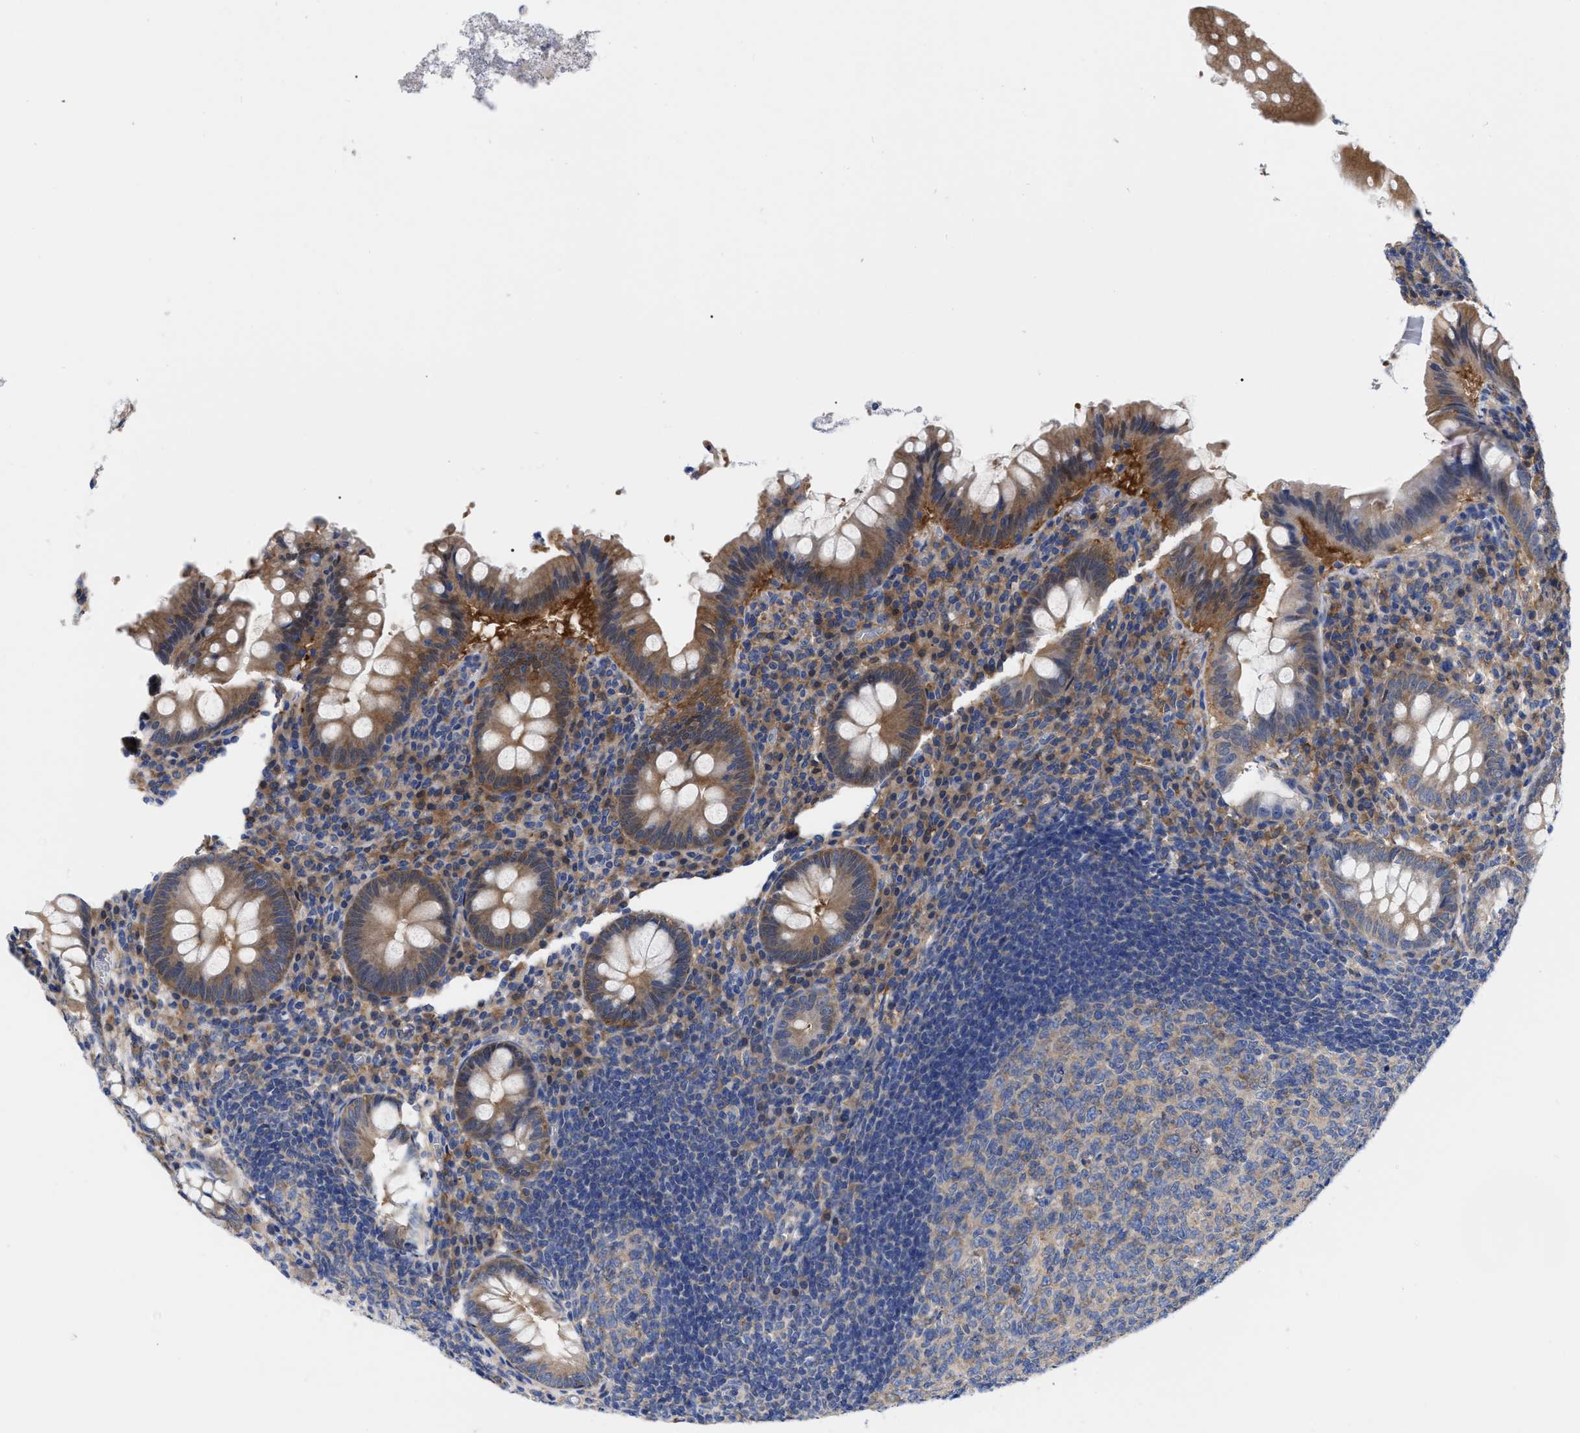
{"staining": {"intensity": "moderate", "quantity": ">75%", "location": "cytoplasmic/membranous"}, "tissue": "appendix", "cell_type": "Glandular cells", "image_type": "normal", "snomed": [{"axis": "morphology", "description": "Normal tissue, NOS"}, {"axis": "topography", "description": "Appendix"}], "caption": "Immunohistochemical staining of benign human appendix displays medium levels of moderate cytoplasmic/membranous staining in approximately >75% of glandular cells. (DAB IHC with brightfield microscopy, high magnification).", "gene": "RBKS", "patient": {"sex": "male", "age": 56}}